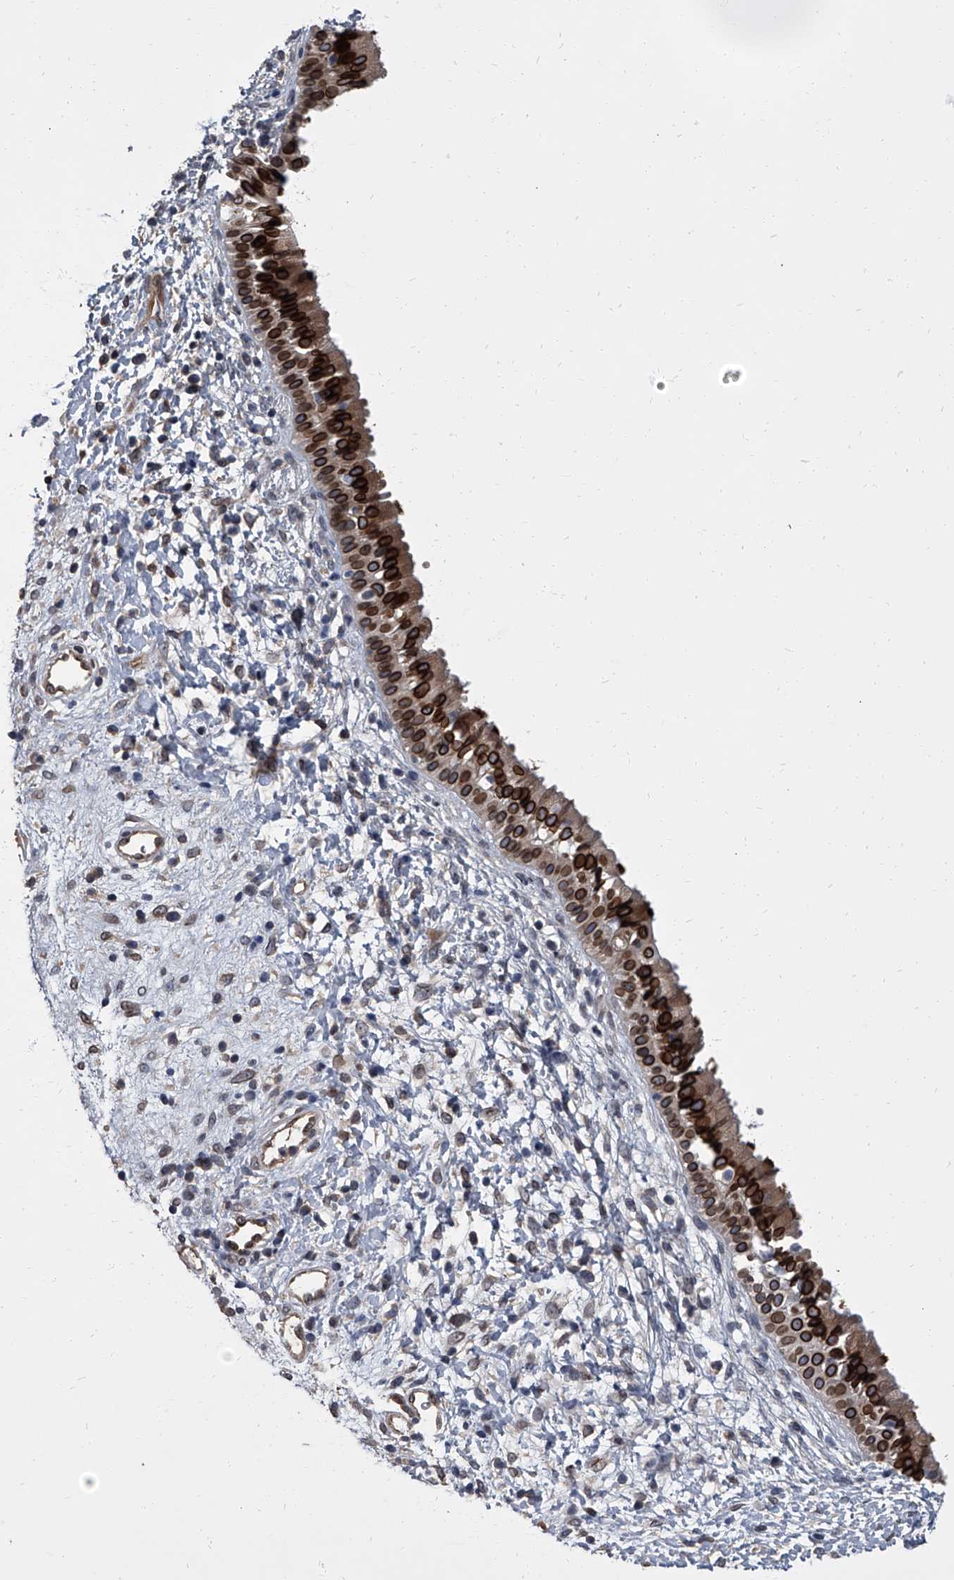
{"staining": {"intensity": "strong", "quantity": ">75%", "location": "cytoplasmic/membranous,nuclear"}, "tissue": "nasopharynx", "cell_type": "Respiratory epithelial cells", "image_type": "normal", "snomed": [{"axis": "morphology", "description": "Normal tissue, NOS"}, {"axis": "topography", "description": "Nasopharynx"}], "caption": "Immunohistochemistry staining of normal nasopharynx, which exhibits high levels of strong cytoplasmic/membranous,nuclear staining in about >75% of respiratory epithelial cells indicating strong cytoplasmic/membranous,nuclear protein expression. The staining was performed using DAB (3,3'-diaminobenzidine) (brown) for protein detection and nuclei were counterstained in hematoxylin (blue).", "gene": "LRRC8C", "patient": {"sex": "male", "age": 22}}